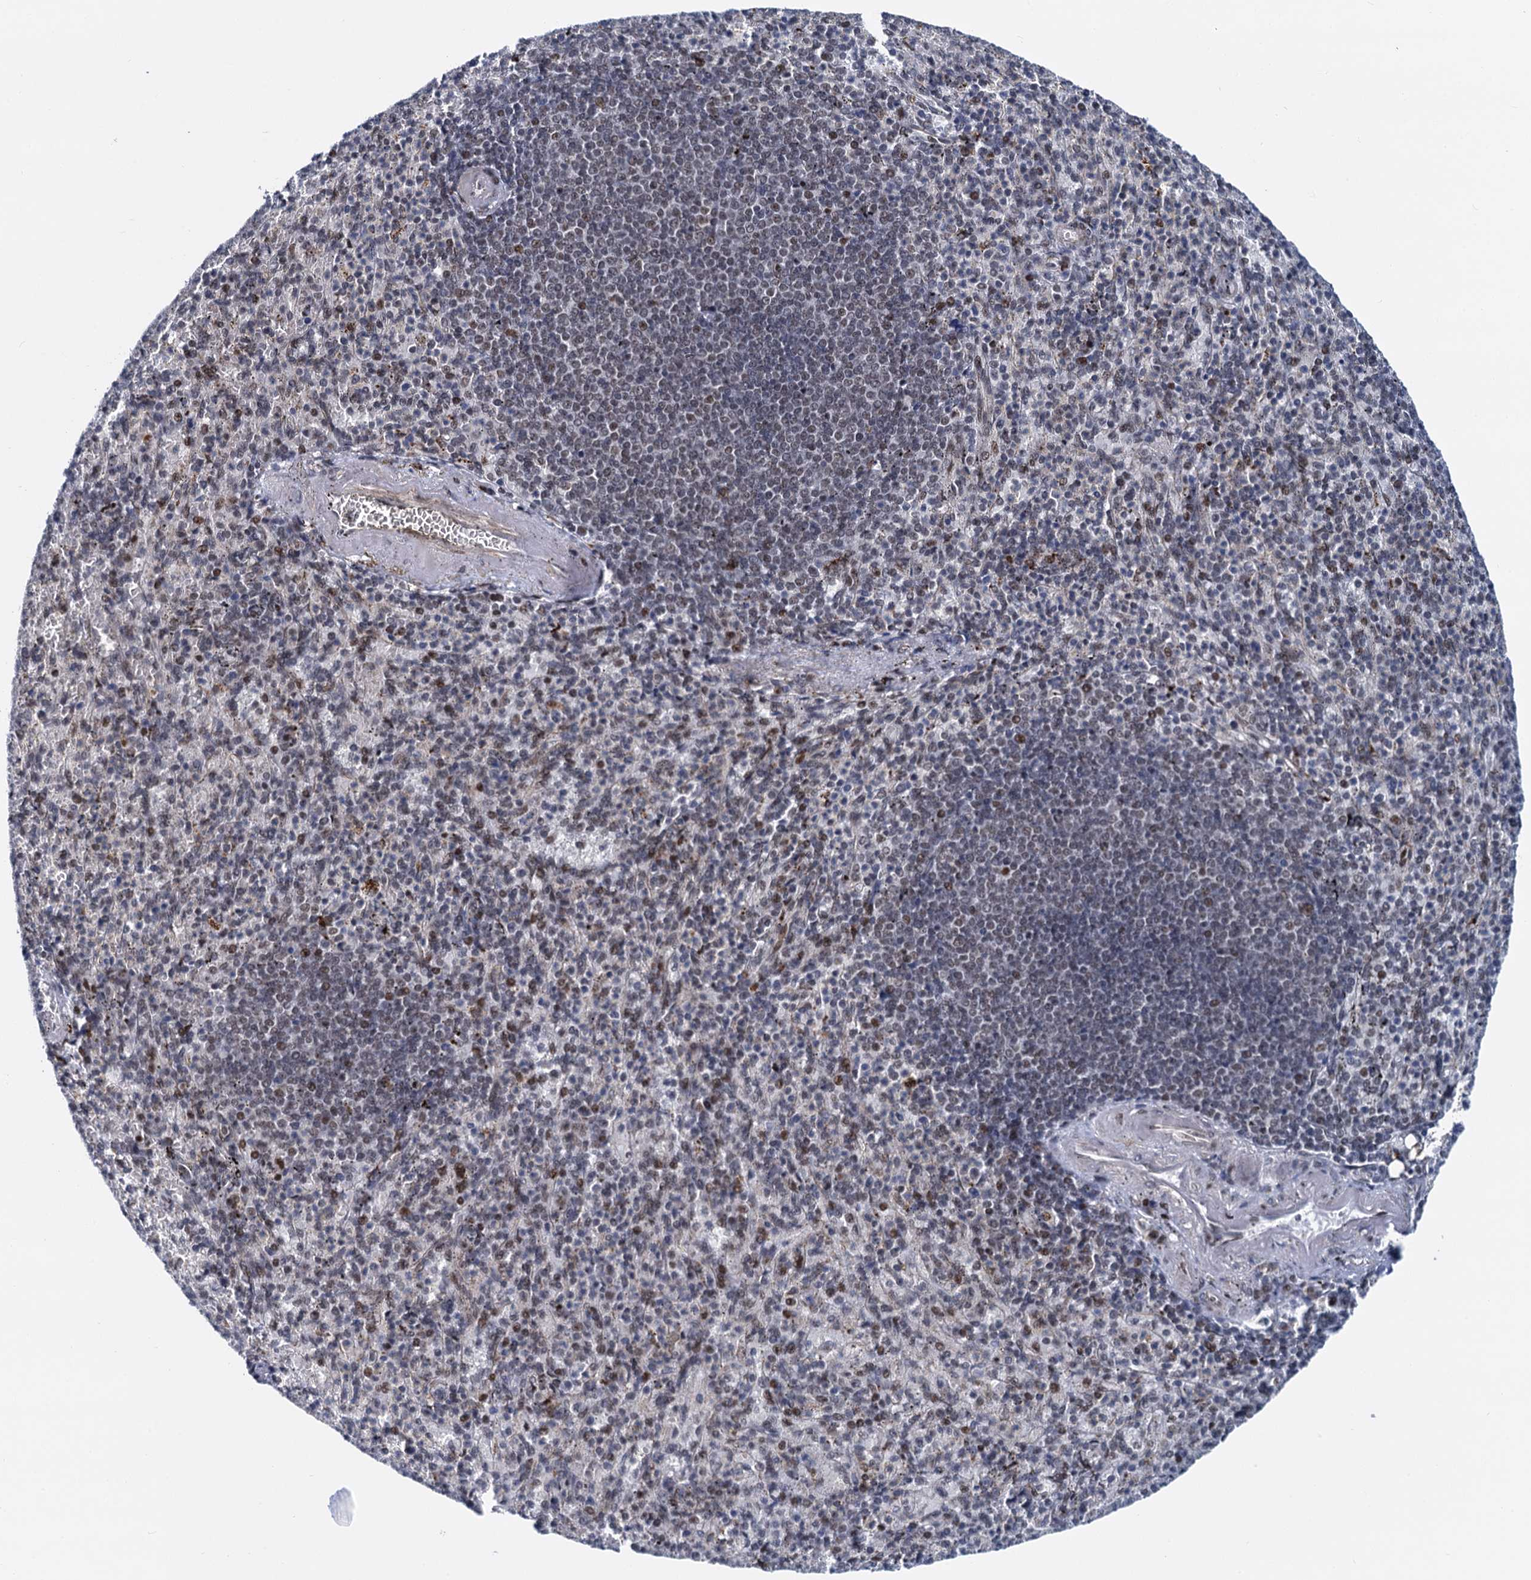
{"staining": {"intensity": "moderate", "quantity": "<25%", "location": "nuclear"}, "tissue": "spleen", "cell_type": "Cells in red pulp", "image_type": "normal", "snomed": [{"axis": "morphology", "description": "Normal tissue, NOS"}, {"axis": "topography", "description": "Spleen"}], "caption": "Immunohistochemistry (DAB (3,3'-diaminobenzidine)) staining of unremarkable human spleen demonstrates moderate nuclear protein expression in about <25% of cells in red pulp. The staining was performed using DAB to visualize the protein expression in brown, while the nuclei were stained in blue with hematoxylin (Magnification: 20x).", "gene": "RUFY2", "patient": {"sex": "female", "age": 74}}